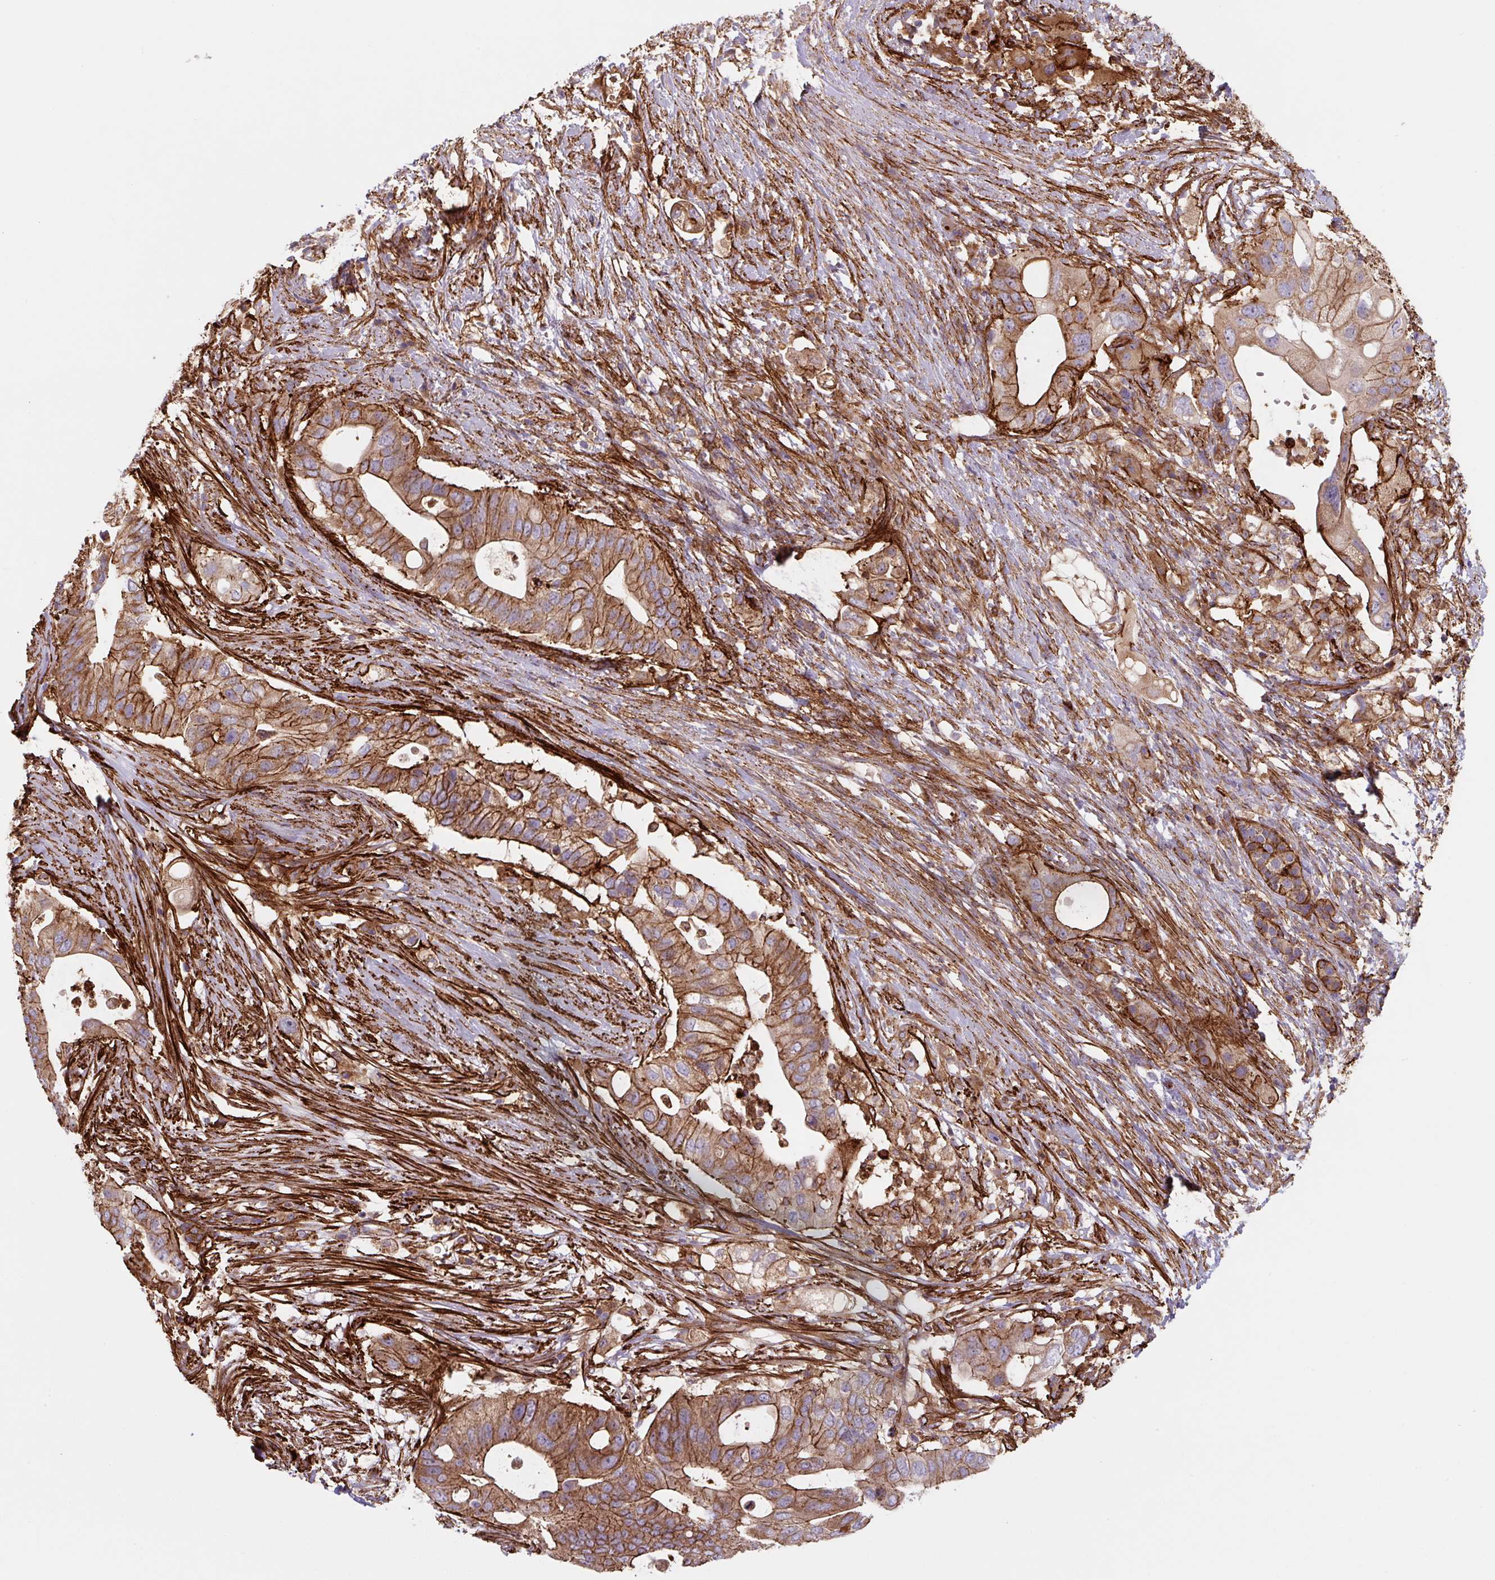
{"staining": {"intensity": "strong", "quantity": ">75%", "location": "cytoplasmic/membranous"}, "tissue": "pancreatic cancer", "cell_type": "Tumor cells", "image_type": "cancer", "snomed": [{"axis": "morphology", "description": "Adenocarcinoma, NOS"}, {"axis": "topography", "description": "Pancreas"}], "caption": "A high amount of strong cytoplasmic/membranous expression is appreciated in approximately >75% of tumor cells in adenocarcinoma (pancreatic) tissue. The protein is stained brown, and the nuclei are stained in blue (DAB (3,3'-diaminobenzidine) IHC with brightfield microscopy, high magnification).", "gene": "DHFR2", "patient": {"sex": "female", "age": 72}}